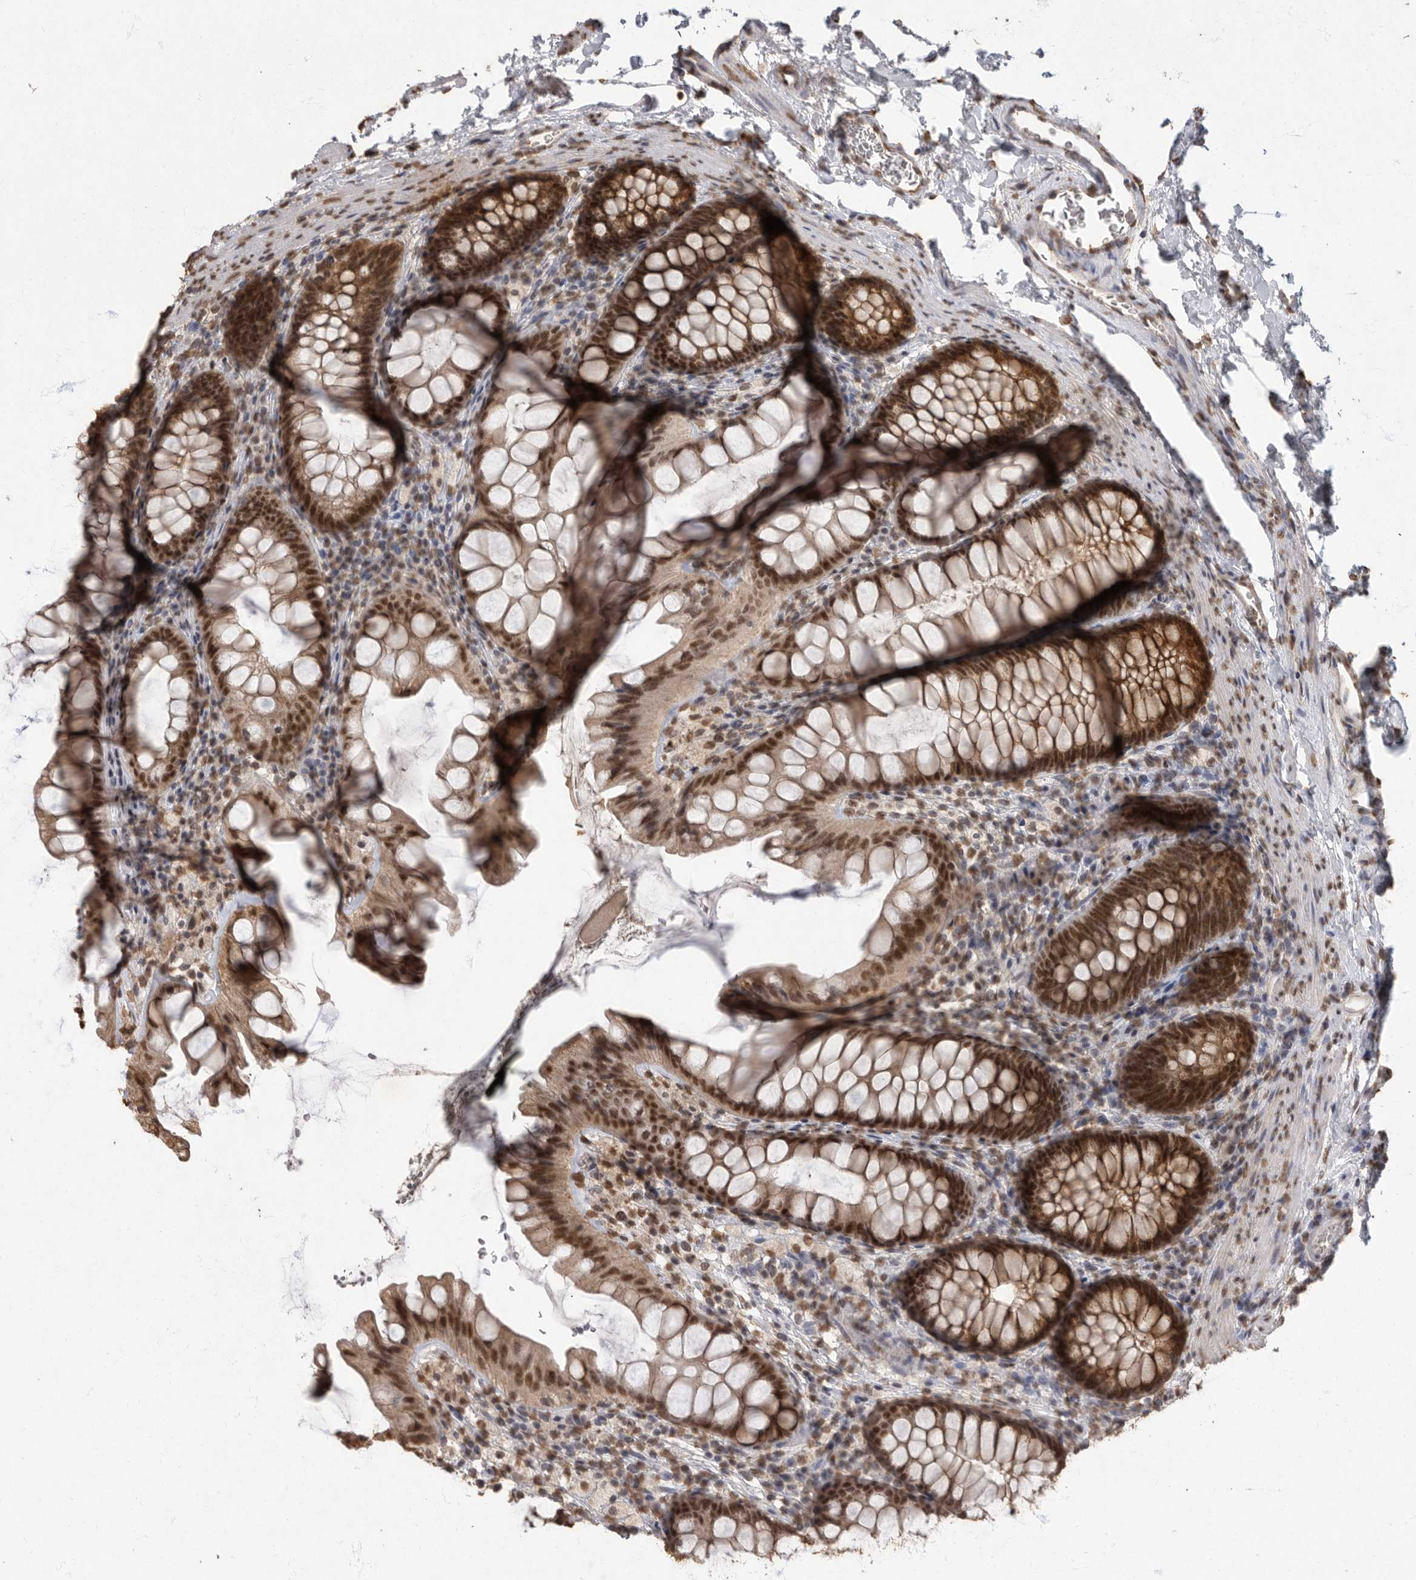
{"staining": {"intensity": "moderate", "quantity": ">75%", "location": "nuclear"}, "tissue": "colon", "cell_type": "Endothelial cells", "image_type": "normal", "snomed": [{"axis": "morphology", "description": "Normal tissue, NOS"}, {"axis": "topography", "description": "Colon"}], "caption": "About >75% of endothelial cells in normal colon exhibit moderate nuclear protein positivity as visualized by brown immunohistochemical staining.", "gene": "NBL1", "patient": {"sex": "female", "age": 62}}